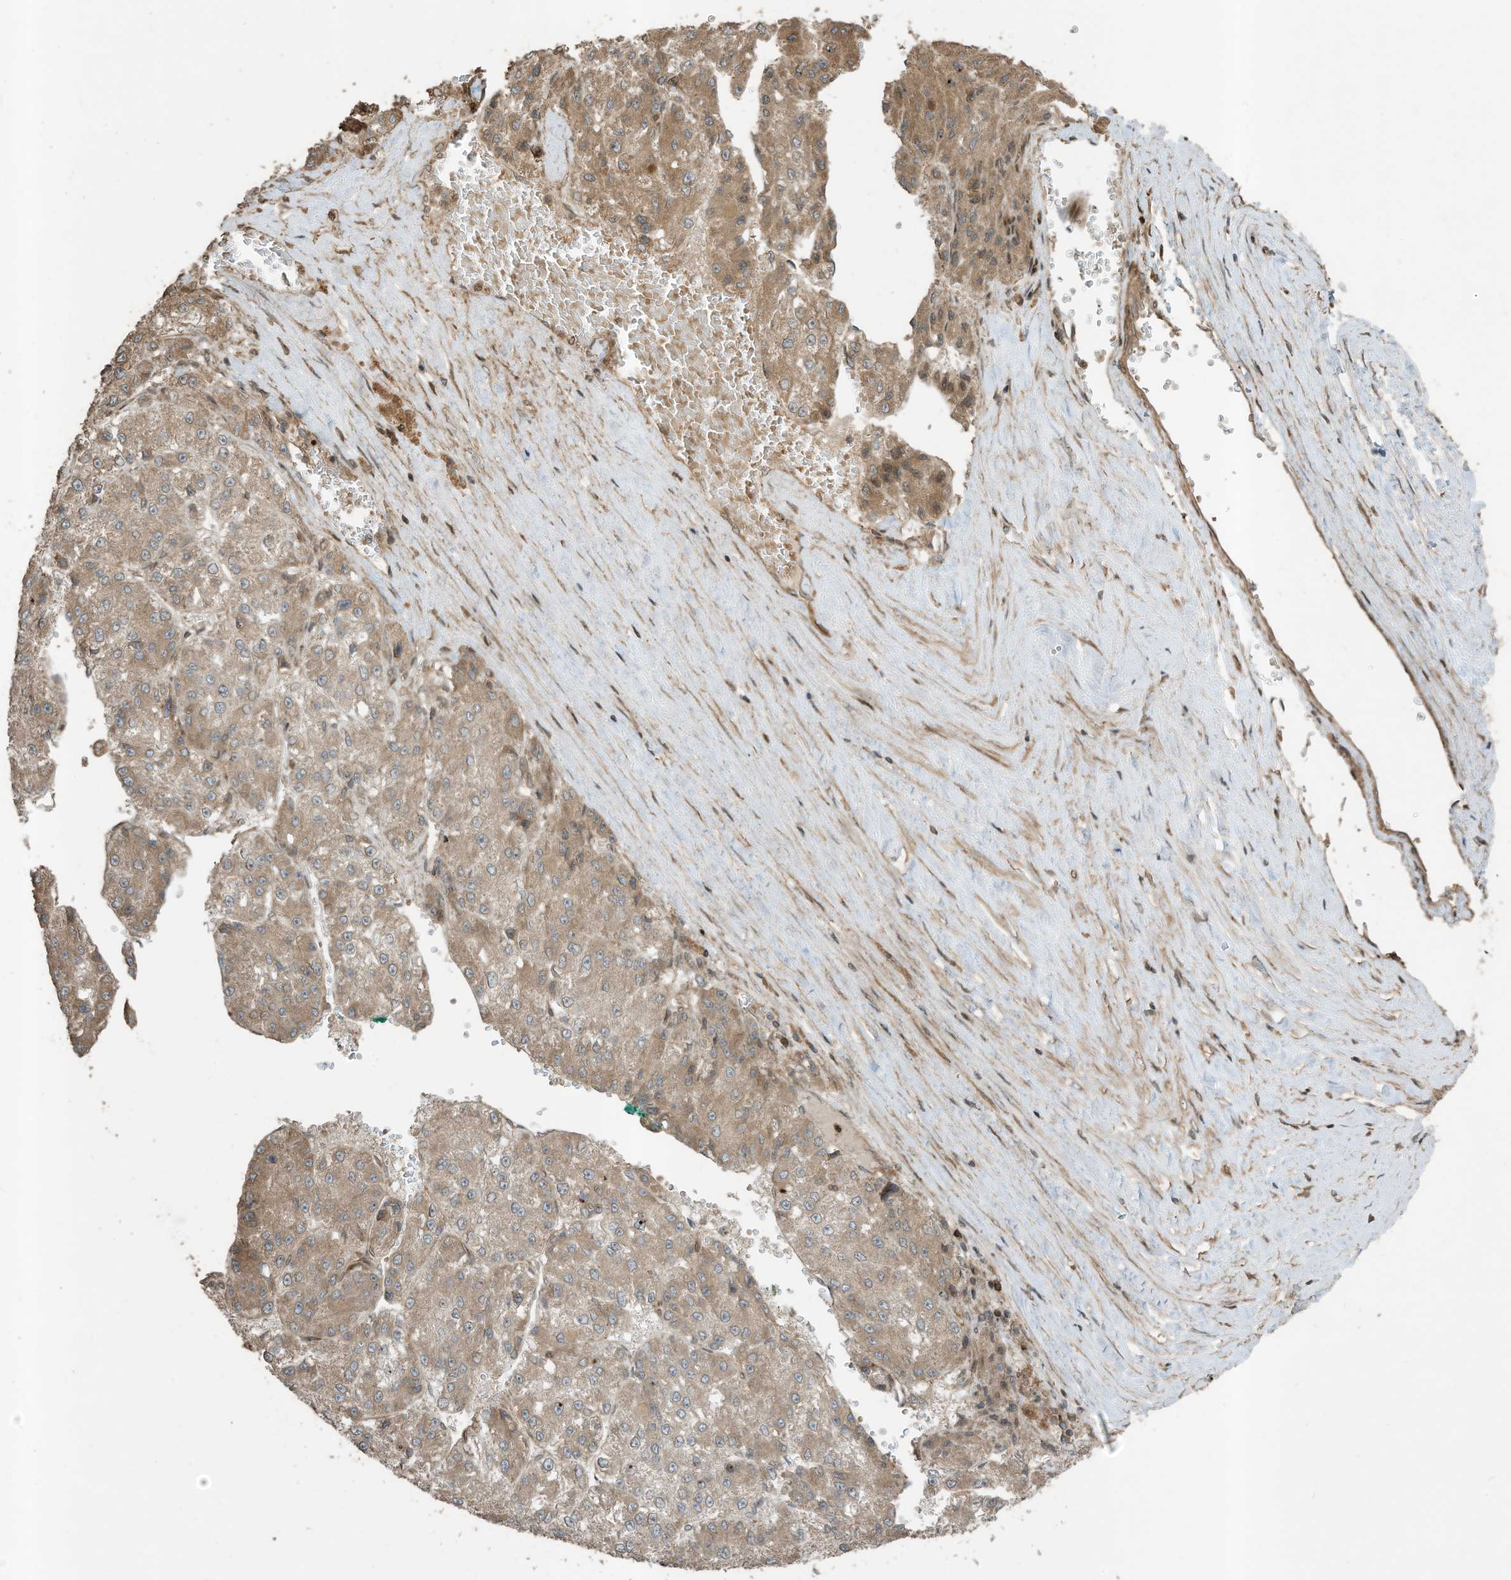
{"staining": {"intensity": "moderate", "quantity": ">75%", "location": "cytoplasmic/membranous"}, "tissue": "liver cancer", "cell_type": "Tumor cells", "image_type": "cancer", "snomed": [{"axis": "morphology", "description": "Carcinoma, Hepatocellular, NOS"}, {"axis": "topography", "description": "Liver"}], "caption": "Protein staining of liver cancer (hepatocellular carcinoma) tissue exhibits moderate cytoplasmic/membranous staining in approximately >75% of tumor cells.", "gene": "ZNF653", "patient": {"sex": "female", "age": 73}}